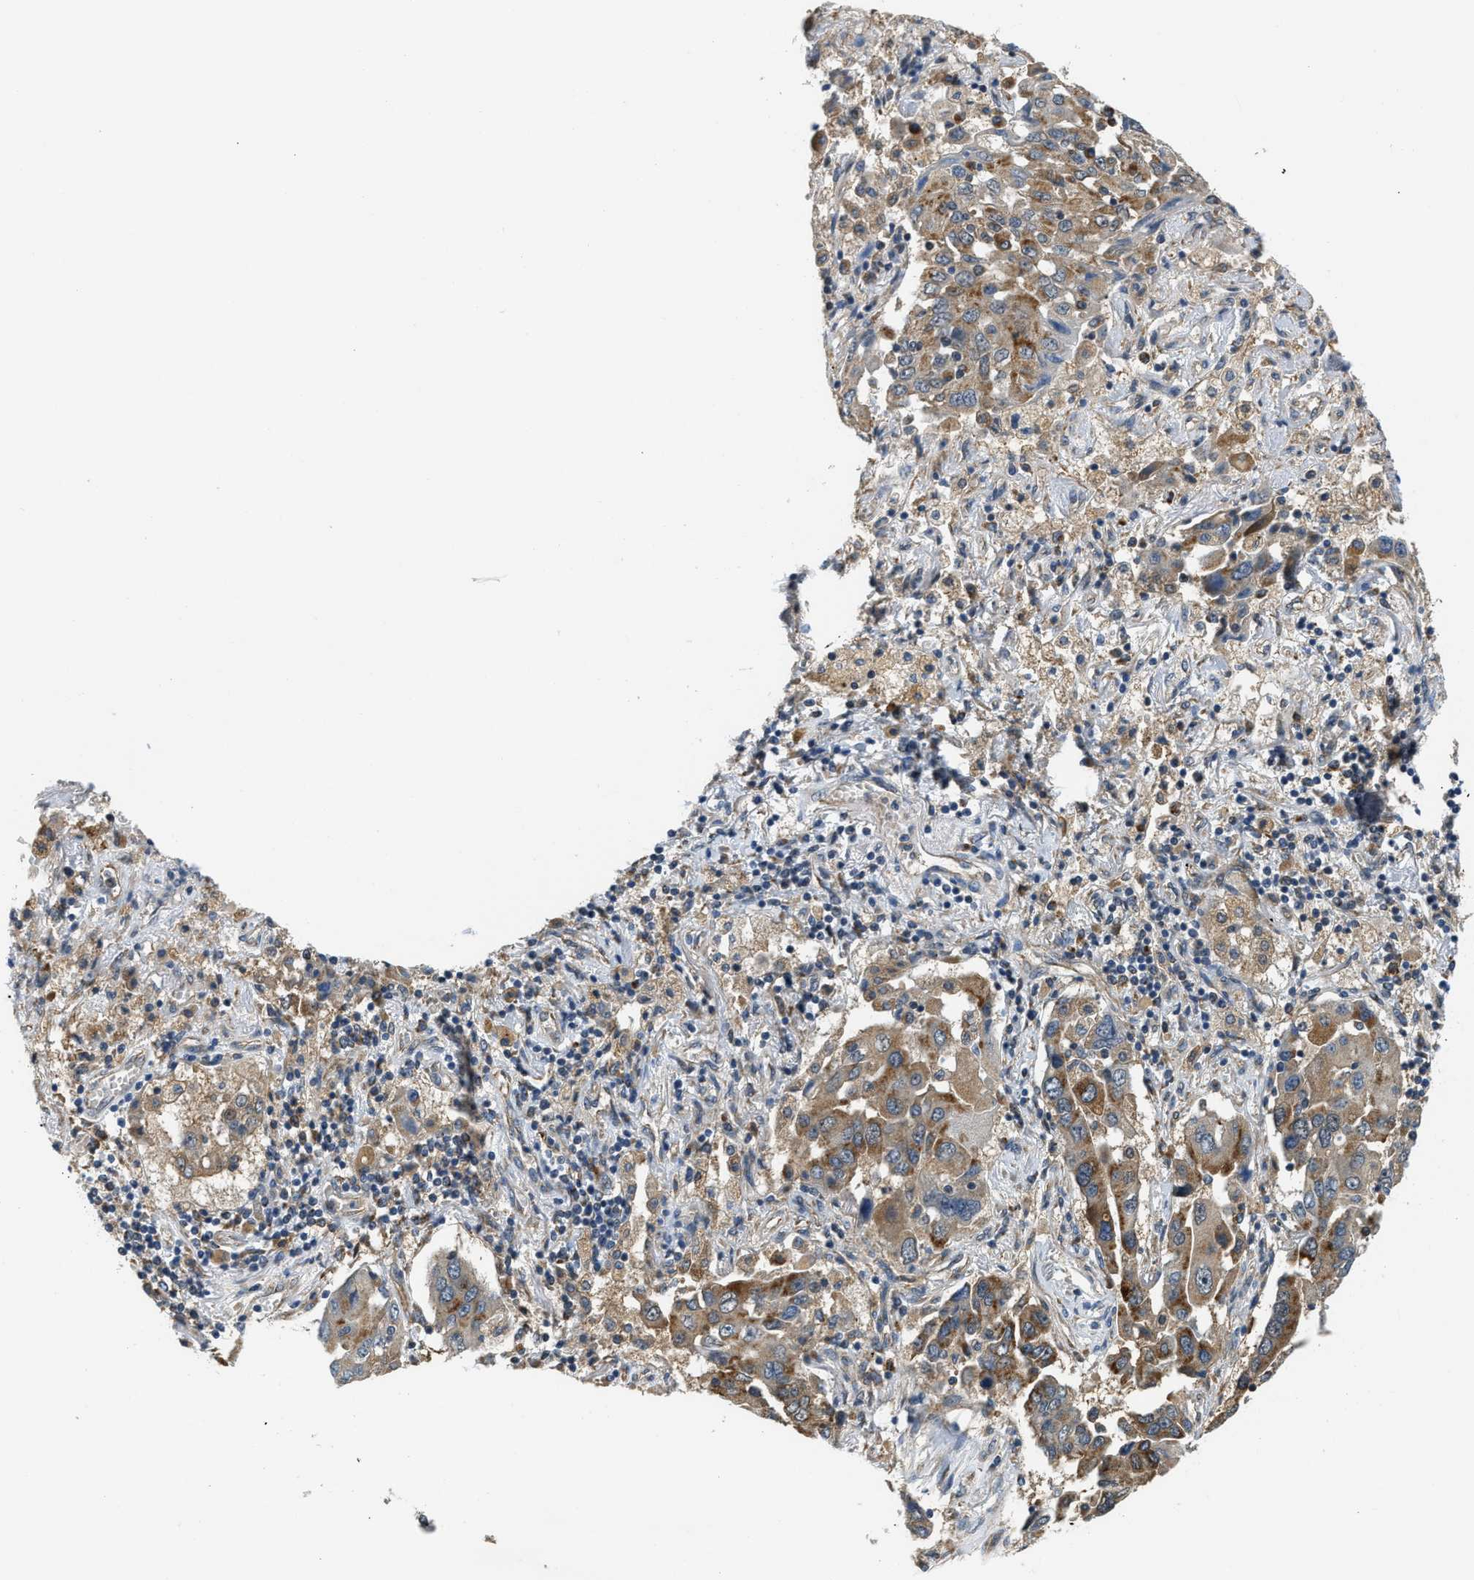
{"staining": {"intensity": "moderate", "quantity": ">75%", "location": "cytoplasmic/membranous"}, "tissue": "lung cancer", "cell_type": "Tumor cells", "image_type": "cancer", "snomed": [{"axis": "morphology", "description": "Adenocarcinoma, NOS"}, {"axis": "topography", "description": "Lung"}], "caption": "Protein analysis of adenocarcinoma (lung) tissue displays moderate cytoplasmic/membranous expression in approximately >75% of tumor cells.", "gene": "STARD3NL", "patient": {"sex": "female", "age": 65}}